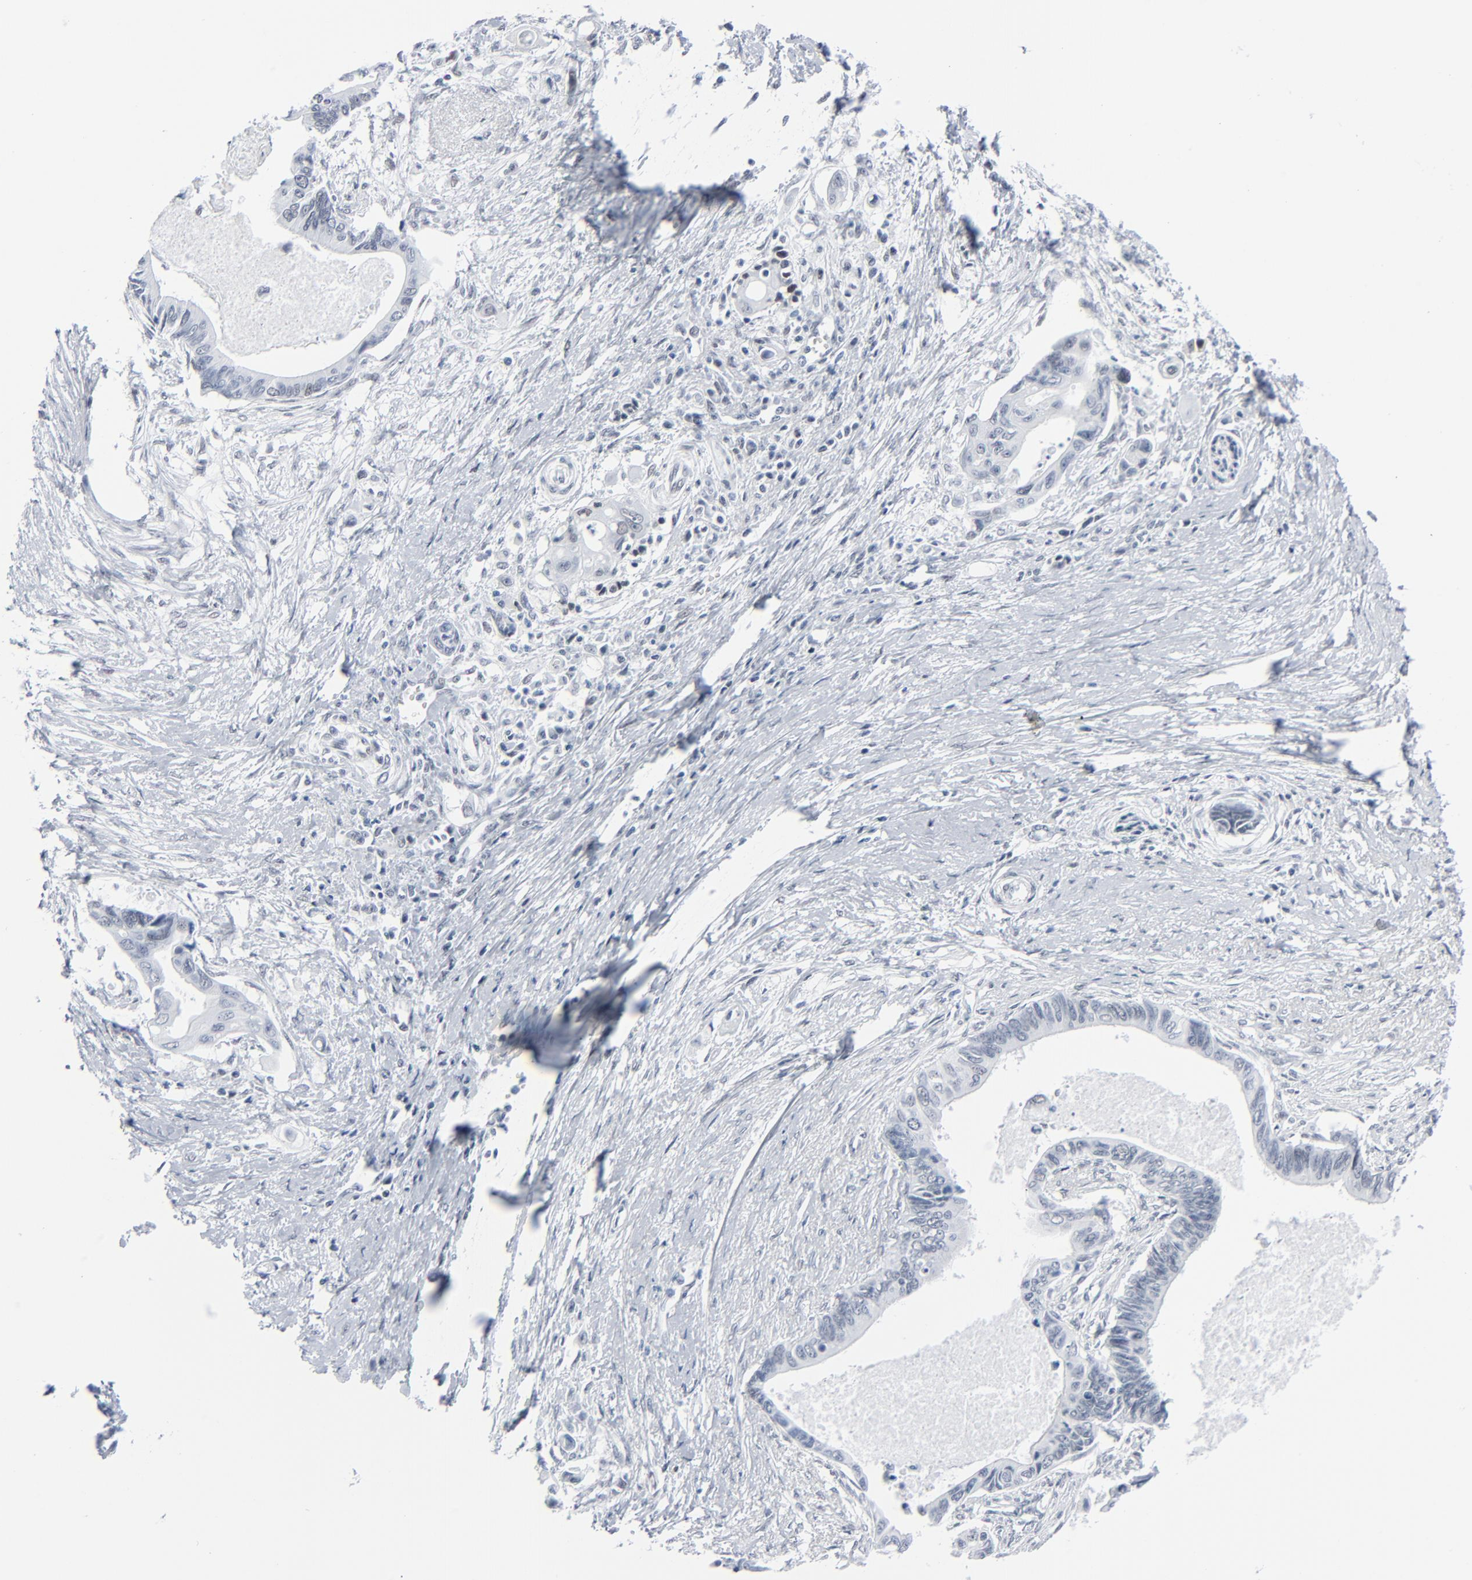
{"staining": {"intensity": "negative", "quantity": "none", "location": "none"}, "tissue": "pancreatic cancer", "cell_type": "Tumor cells", "image_type": "cancer", "snomed": [{"axis": "morphology", "description": "Adenocarcinoma, NOS"}, {"axis": "topography", "description": "Pancreas"}], "caption": "This micrograph is of adenocarcinoma (pancreatic) stained with IHC to label a protein in brown with the nuclei are counter-stained blue. There is no staining in tumor cells.", "gene": "SIRT1", "patient": {"sex": "female", "age": 70}}